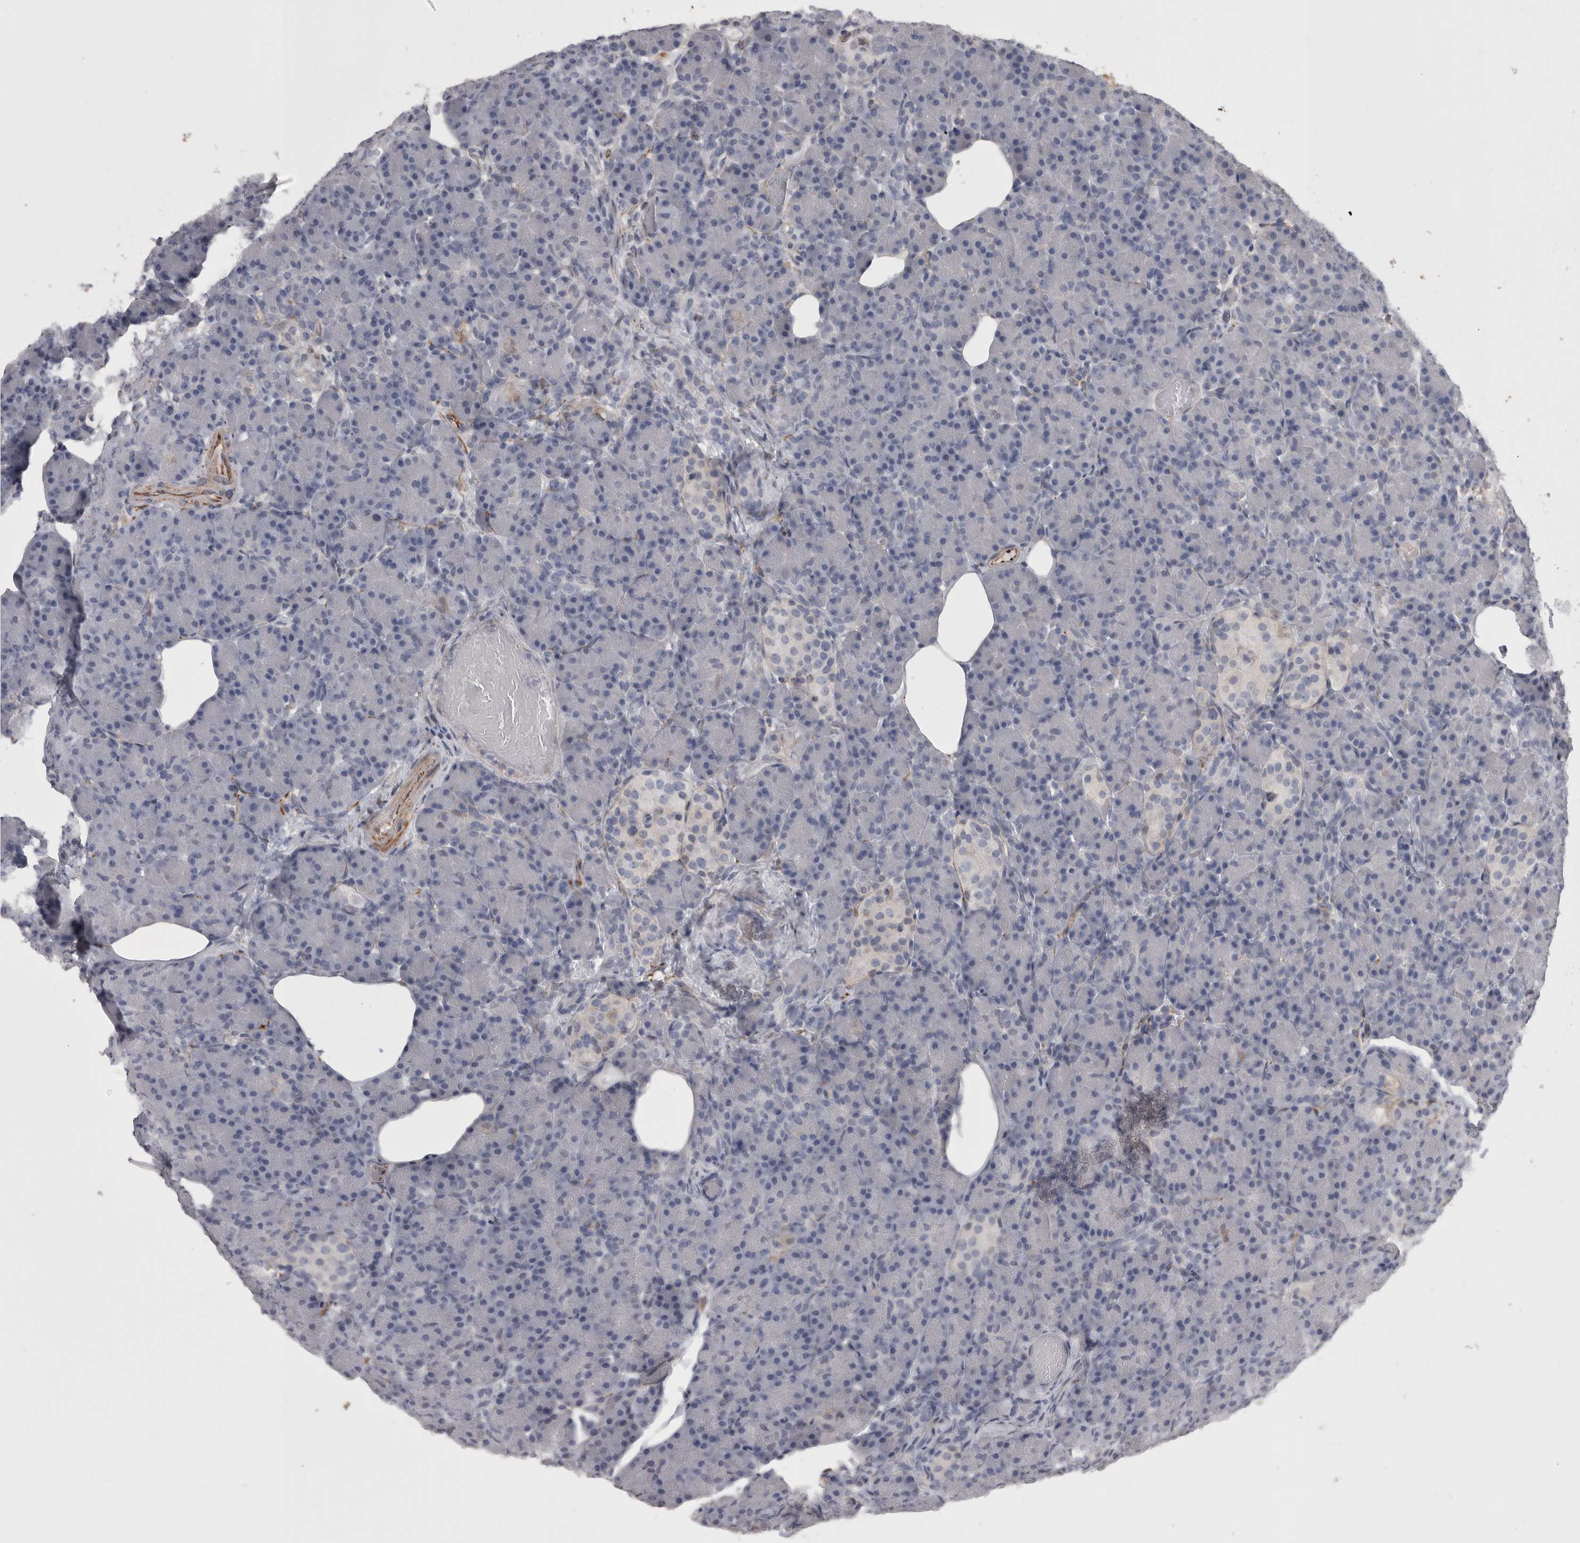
{"staining": {"intensity": "negative", "quantity": "none", "location": "none"}, "tissue": "pancreas", "cell_type": "Exocrine glandular cells", "image_type": "normal", "snomed": [{"axis": "morphology", "description": "Normal tissue, NOS"}, {"axis": "topography", "description": "Pancreas"}], "caption": "This is a photomicrograph of IHC staining of unremarkable pancreas, which shows no positivity in exocrine glandular cells.", "gene": "ACOT7", "patient": {"sex": "female", "age": 43}}